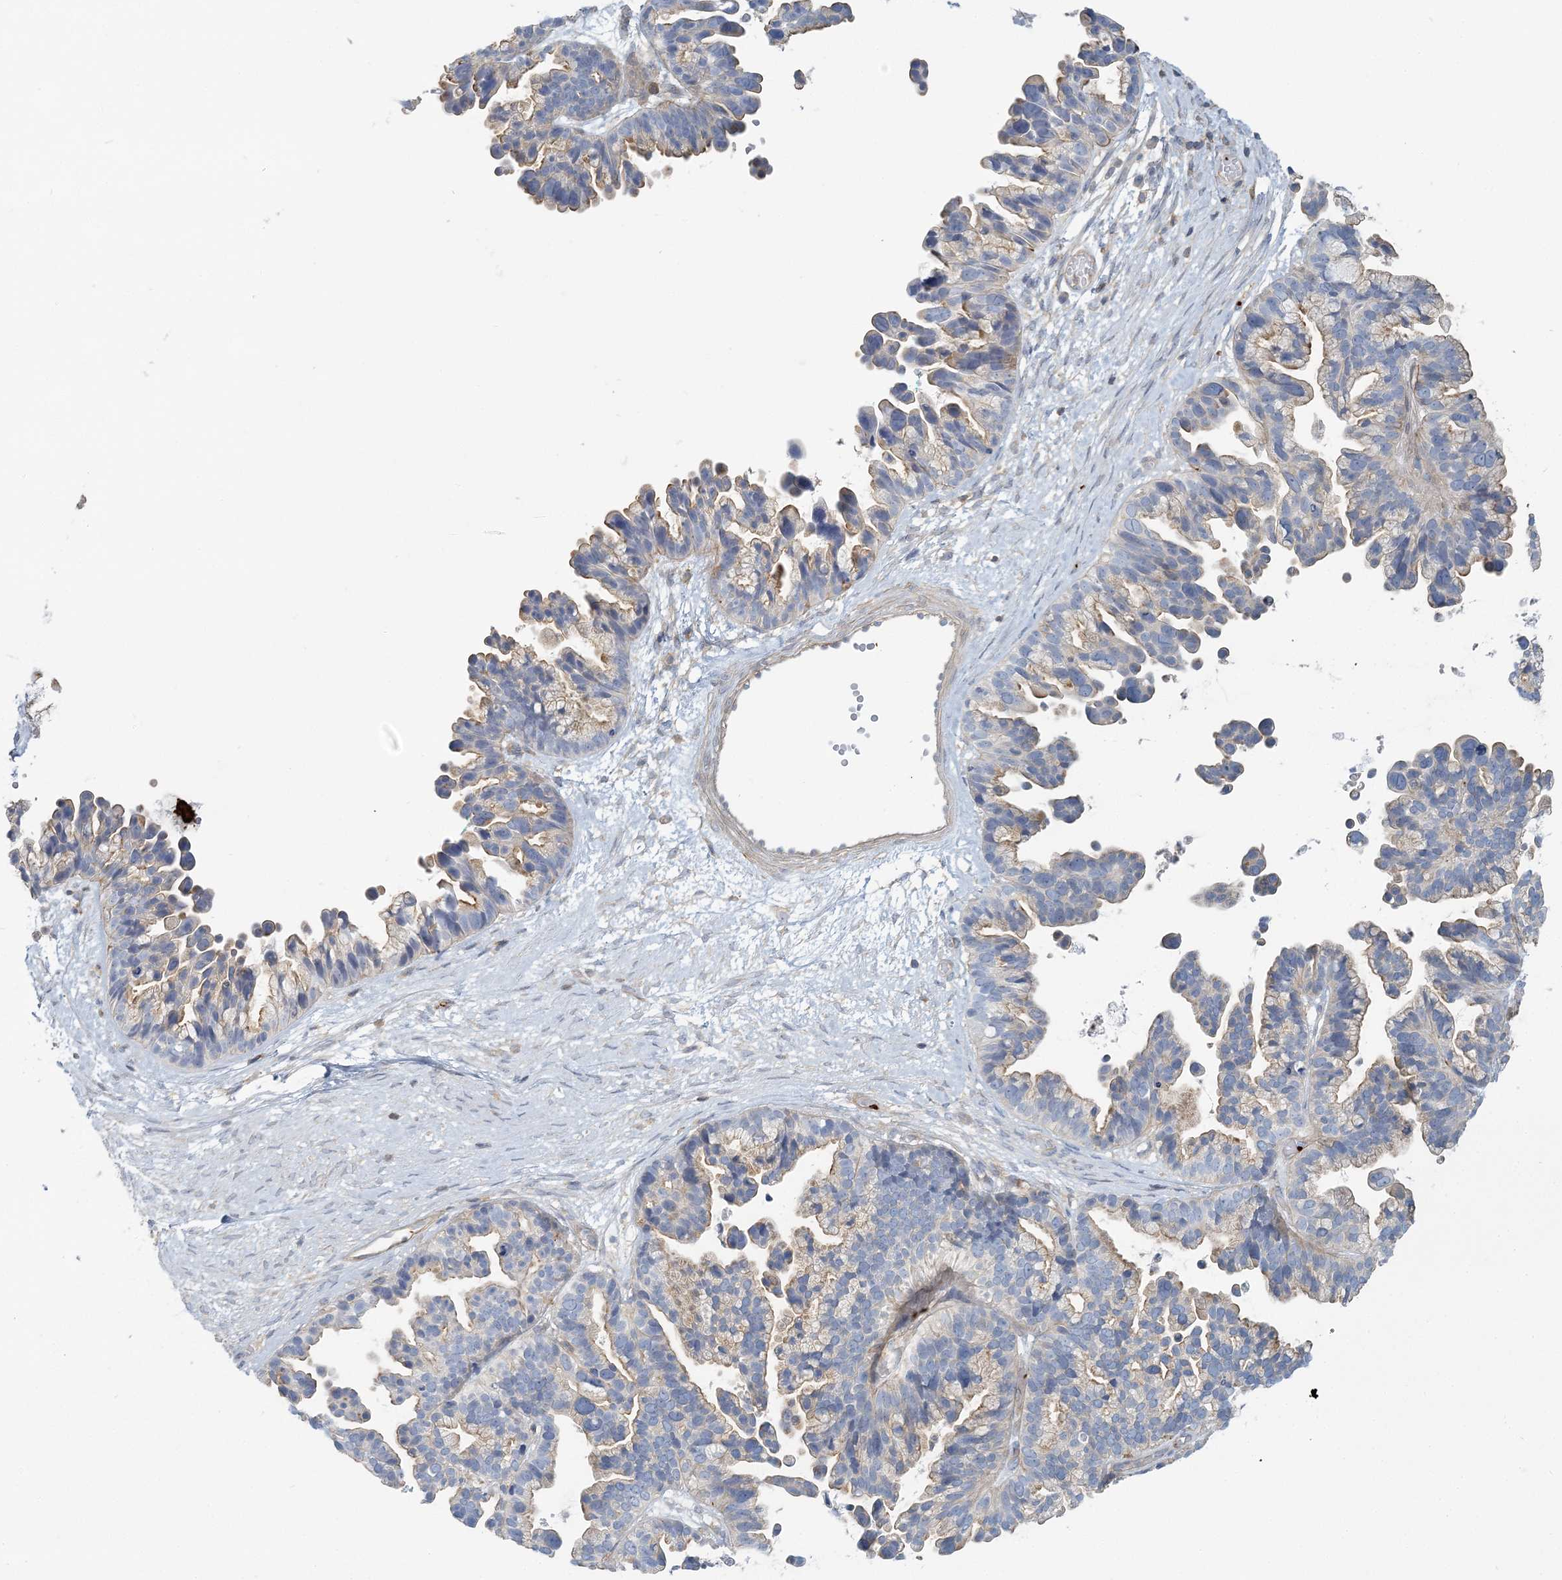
{"staining": {"intensity": "weak", "quantity": "<25%", "location": "cytoplasmic/membranous"}, "tissue": "ovarian cancer", "cell_type": "Tumor cells", "image_type": "cancer", "snomed": [{"axis": "morphology", "description": "Cystadenocarcinoma, serous, NOS"}, {"axis": "topography", "description": "Ovary"}], "caption": "Ovarian cancer was stained to show a protein in brown. There is no significant positivity in tumor cells. (DAB (3,3'-diaminobenzidine) immunohistochemistry (IHC) visualized using brightfield microscopy, high magnification).", "gene": "CUEDC2", "patient": {"sex": "female", "age": 56}}